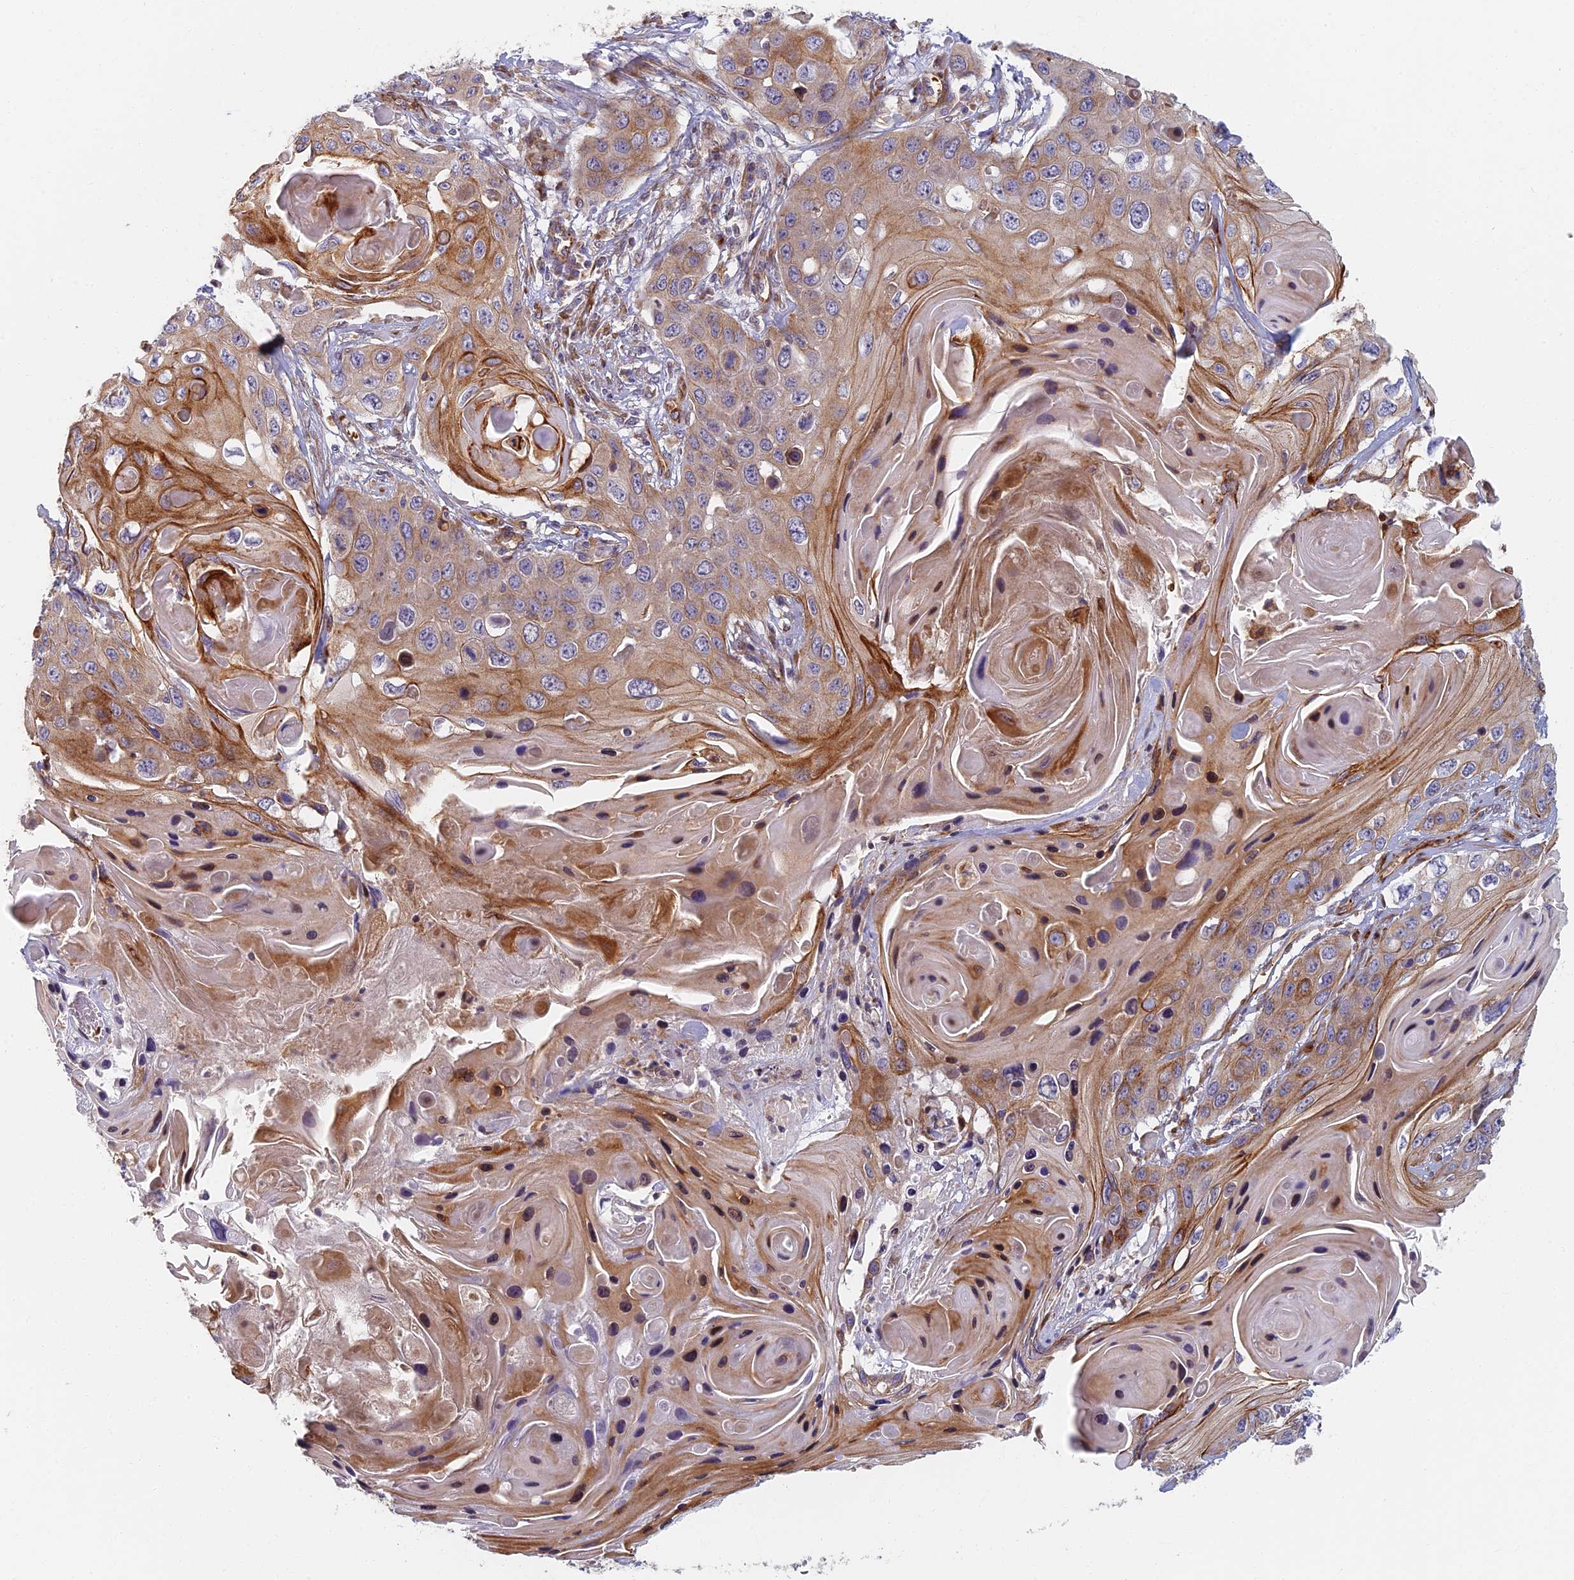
{"staining": {"intensity": "moderate", "quantity": "25%-75%", "location": "cytoplasmic/membranous"}, "tissue": "skin cancer", "cell_type": "Tumor cells", "image_type": "cancer", "snomed": [{"axis": "morphology", "description": "Squamous cell carcinoma, NOS"}, {"axis": "topography", "description": "Skin"}], "caption": "Immunohistochemical staining of human squamous cell carcinoma (skin) demonstrates medium levels of moderate cytoplasmic/membranous protein expression in approximately 25%-75% of tumor cells. (DAB IHC, brown staining for protein, blue staining for nuclei).", "gene": "ABCB10", "patient": {"sex": "male", "age": 55}}